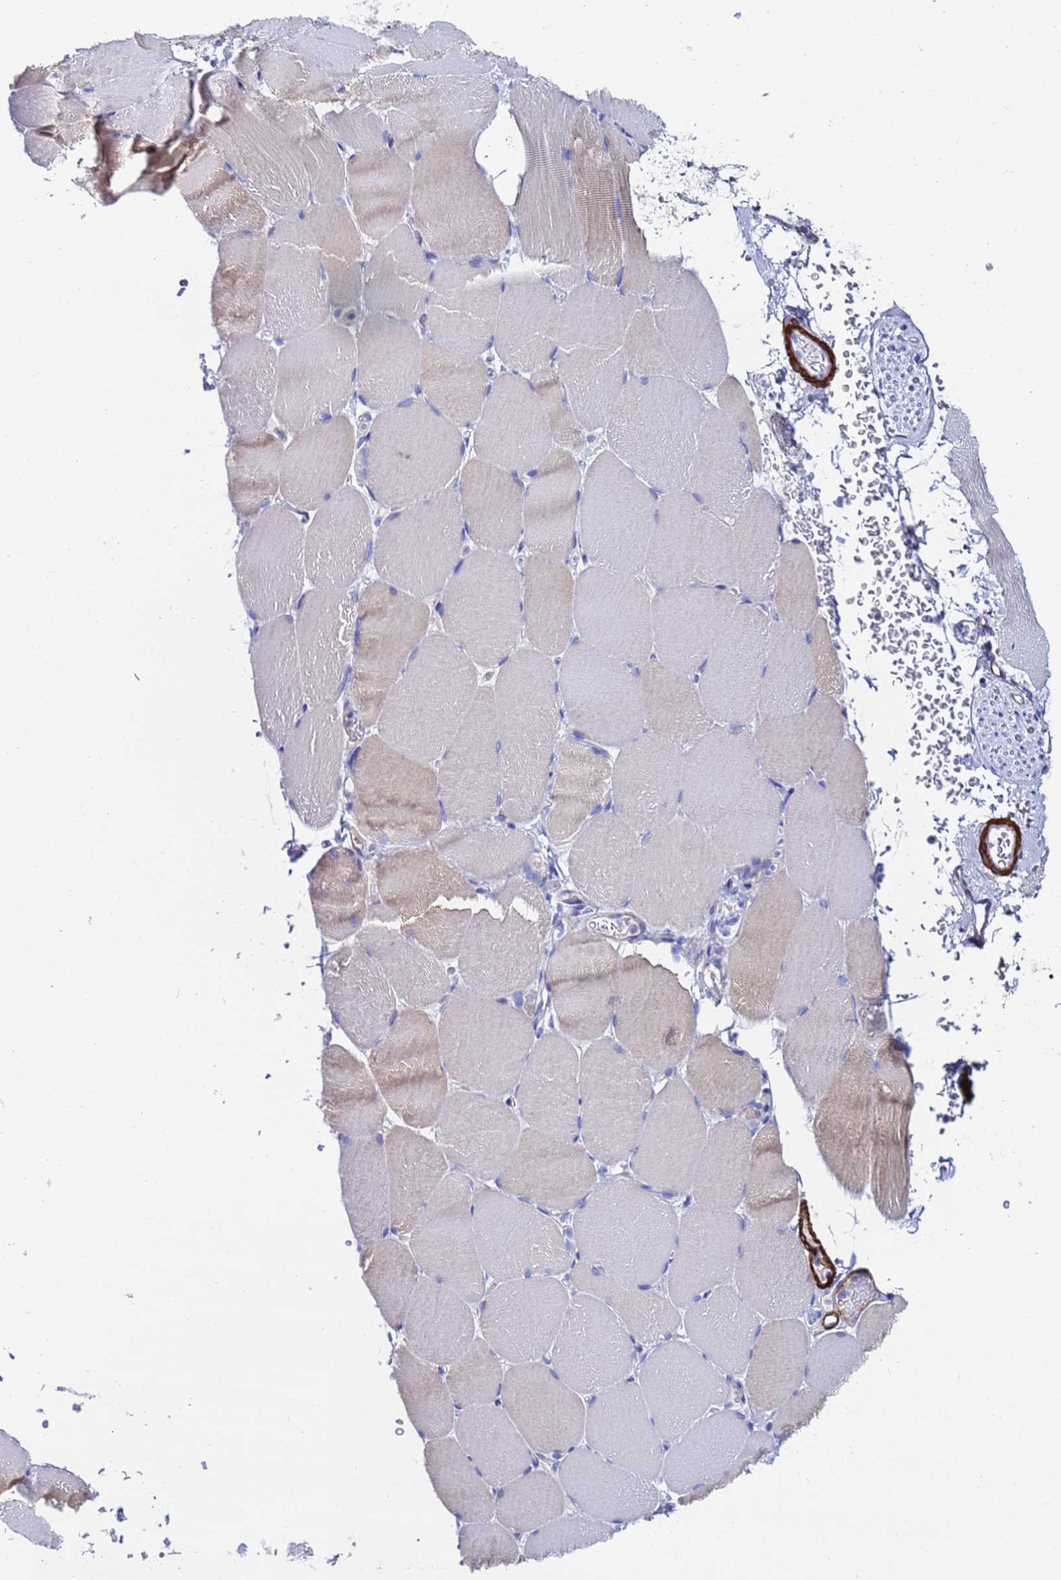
{"staining": {"intensity": "negative", "quantity": "none", "location": "none"}, "tissue": "skeletal muscle", "cell_type": "Myocytes", "image_type": "normal", "snomed": [{"axis": "morphology", "description": "Normal tissue, NOS"}, {"axis": "topography", "description": "Skeletal muscle"}, {"axis": "topography", "description": "Parathyroid gland"}], "caption": "The photomicrograph demonstrates no staining of myocytes in benign skeletal muscle.", "gene": "RAB39A", "patient": {"sex": "female", "age": 37}}